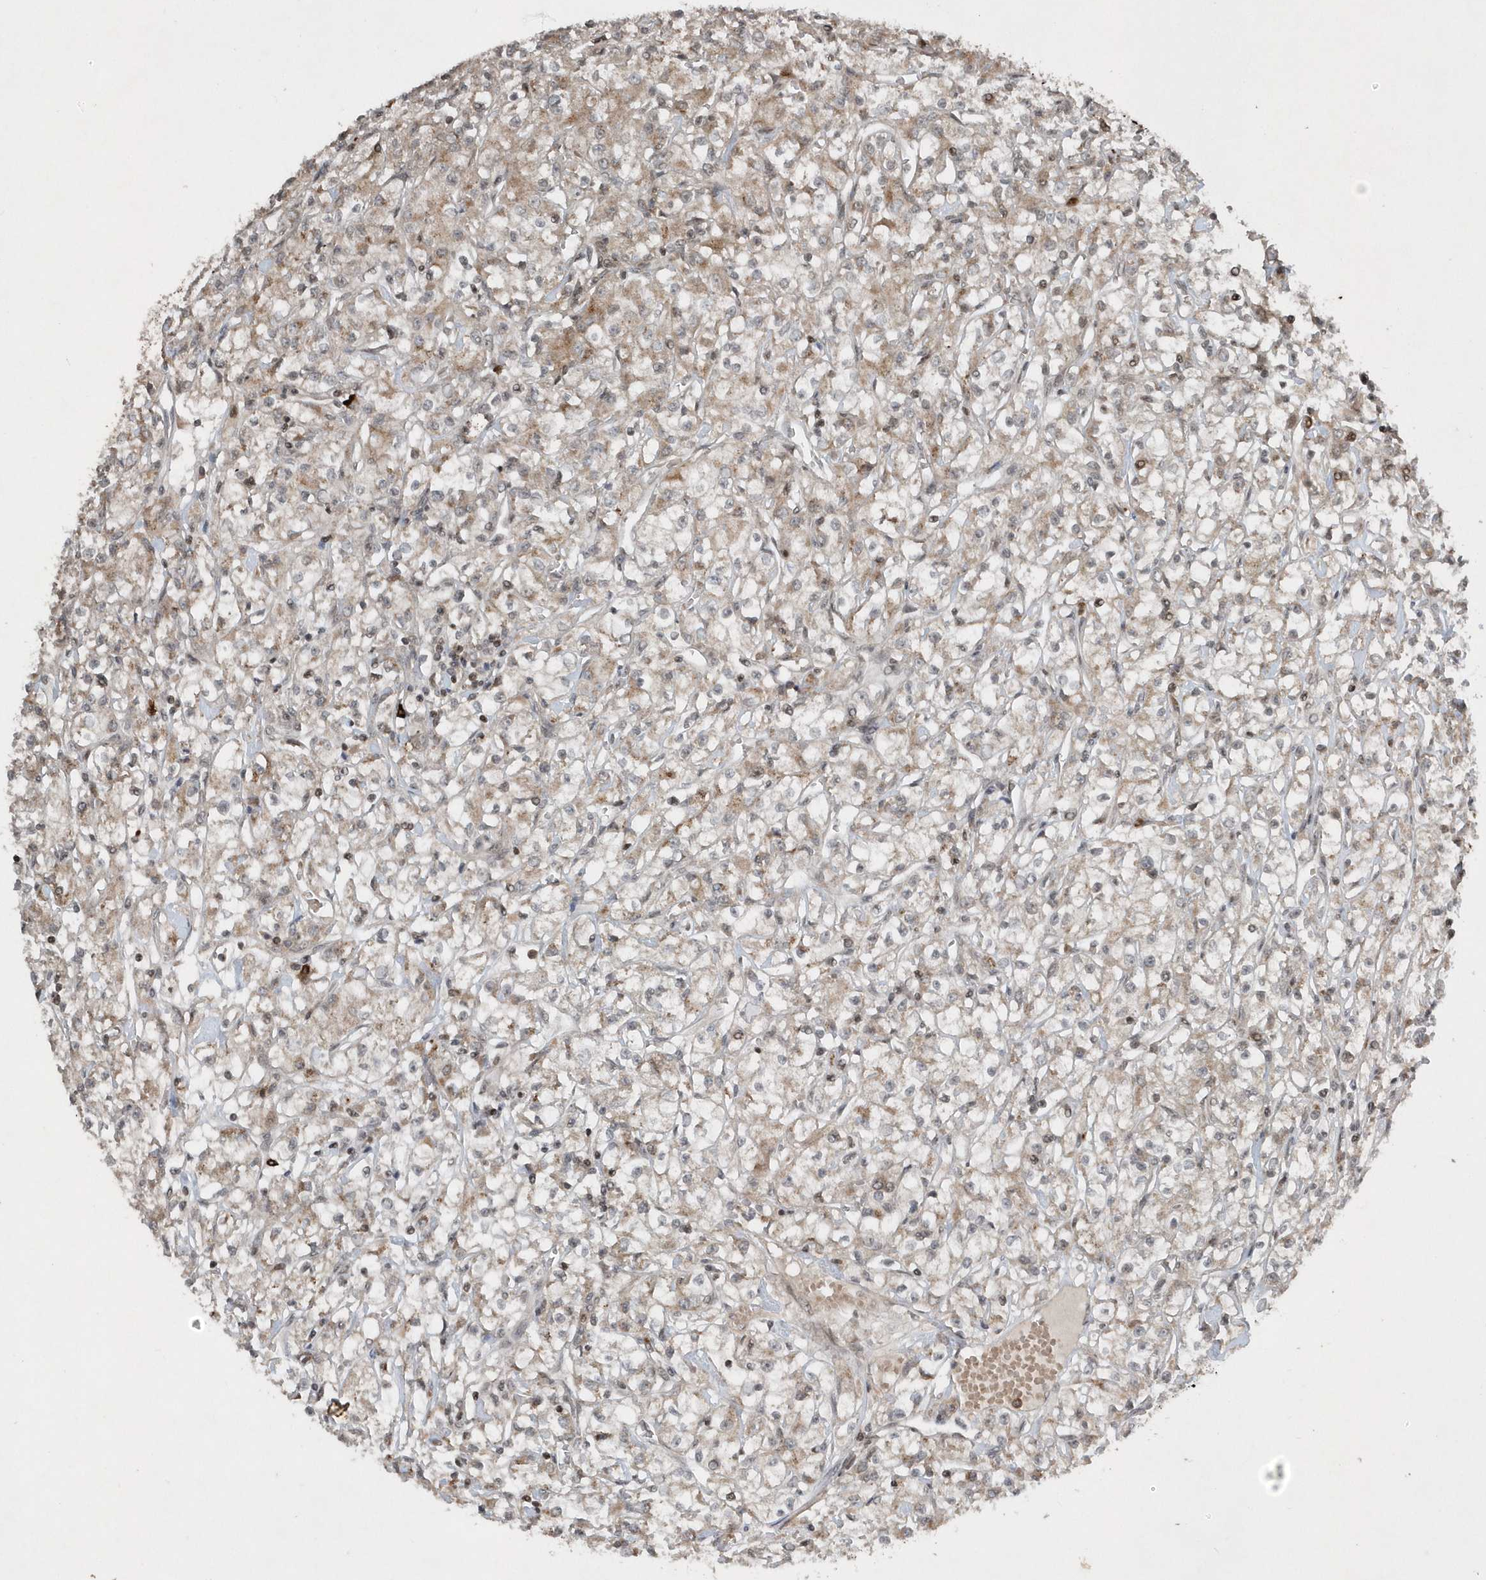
{"staining": {"intensity": "weak", "quantity": "25%-75%", "location": "cytoplasmic/membranous"}, "tissue": "renal cancer", "cell_type": "Tumor cells", "image_type": "cancer", "snomed": [{"axis": "morphology", "description": "Adenocarcinoma, NOS"}, {"axis": "topography", "description": "Kidney"}], "caption": "An immunohistochemistry image of tumor tissue is shown. Protein staining in brown highlights weak cytoplasmic/membranous positivity in renal cancer within tumor cells.", "gene": "EIF2B1", "patient": {"sex": "female", "age": 59}}